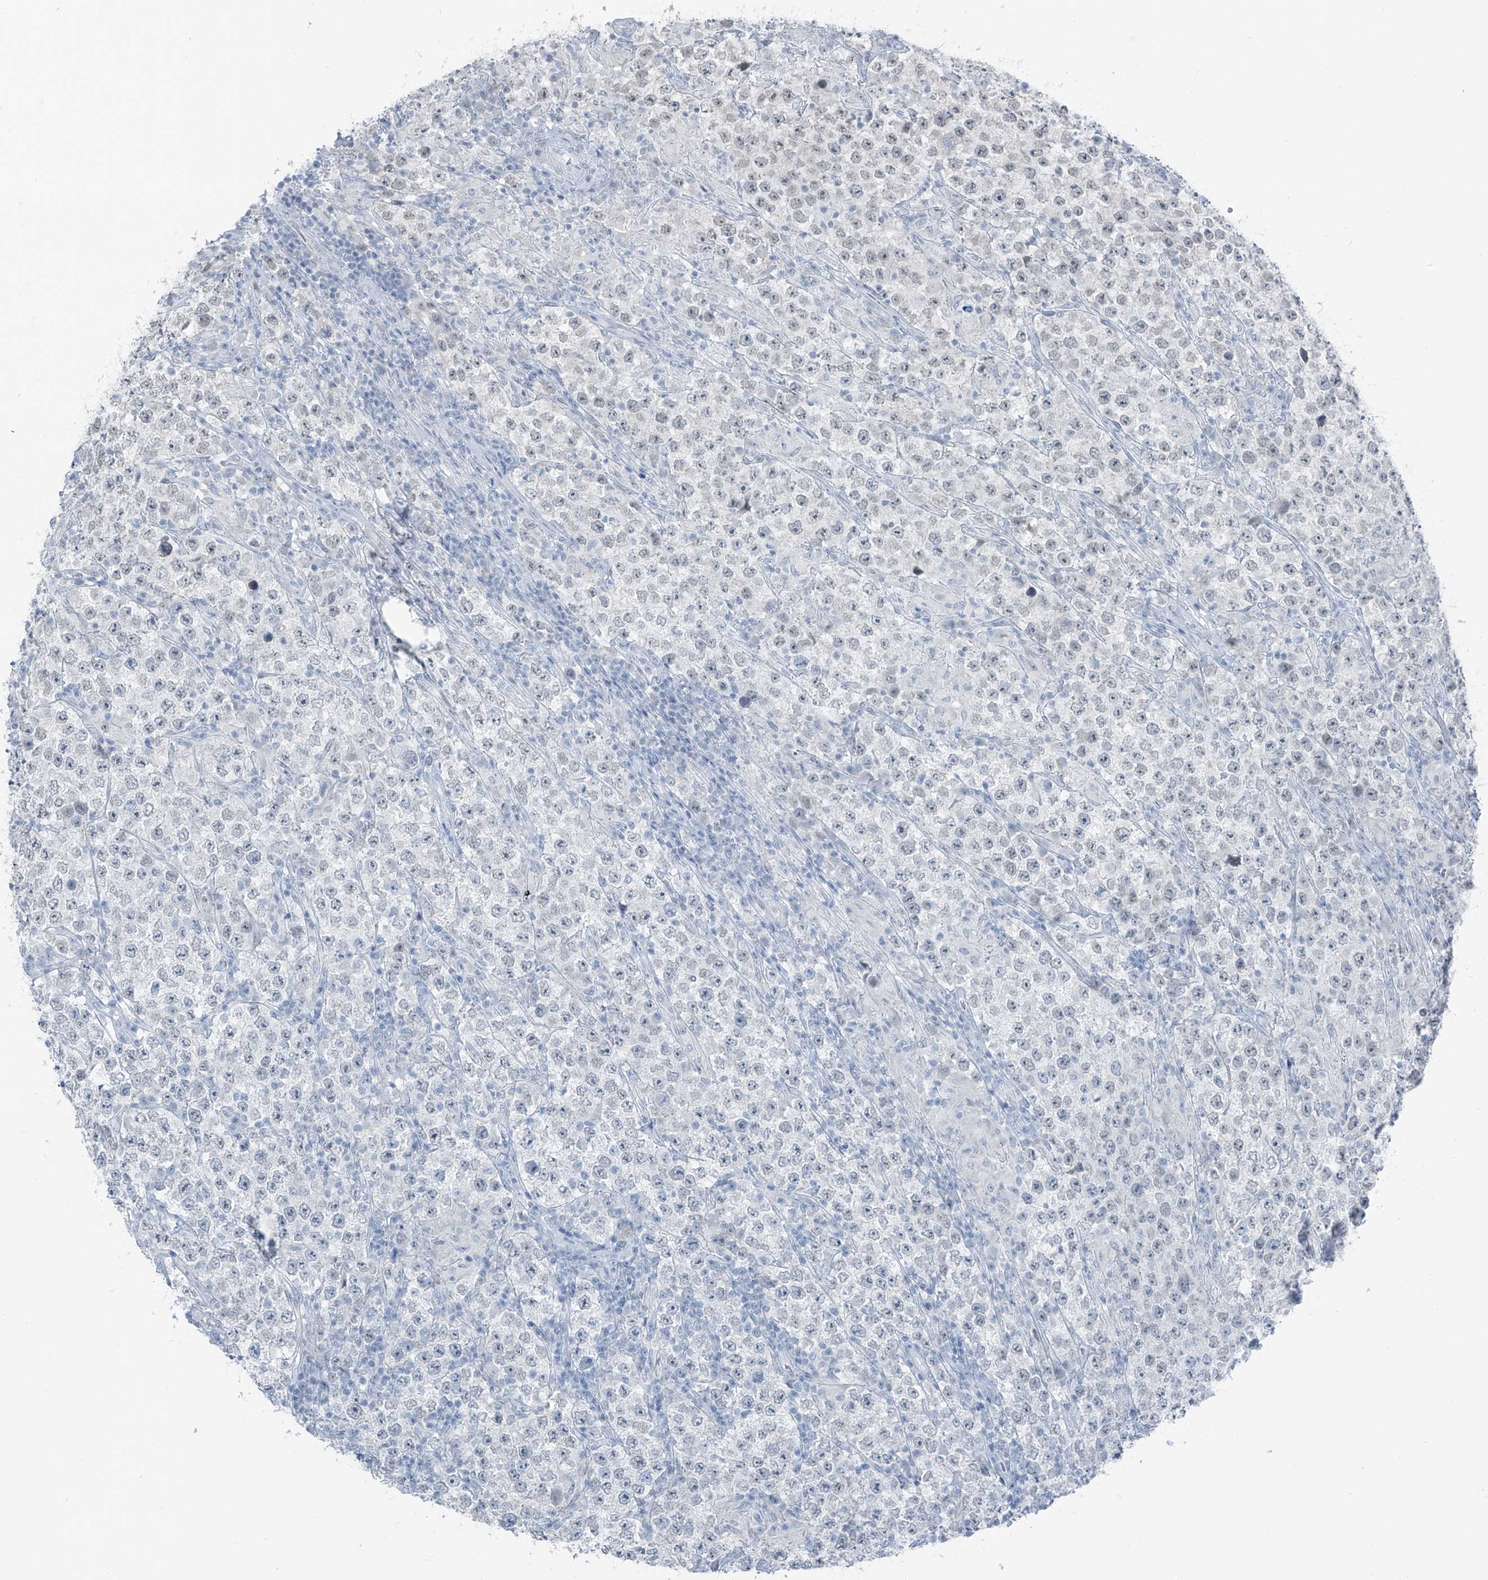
{"staining": {"intensity": "negative", "quantity": "none", "location": "none"}, "tissue": "testis cancer", "cell_type": "Tumor cells", "image_type": "cancer", "snomed": [{"axis": "morphology", "description": "Normal tissue, NOS"}, {"axis": "morphology", "description": "Urothelial carcinoma, High grade"}, {"axis": "morphology", "description": "Seminoma, NOS"}, {"axis": "morphology", "description": "Carcinoma, Embryonal, NOS"}, {"axis": "topography", "description": "Urinary bladder"}, {"axis": "topography", "description": "Testis"}], "caption": "This is an IHC photomicrograph of human embryonal carcinoma (testis). There is no expression in tumor cells.", "gene": "RGN", "patient": {"sex": "male", "age": 41}}